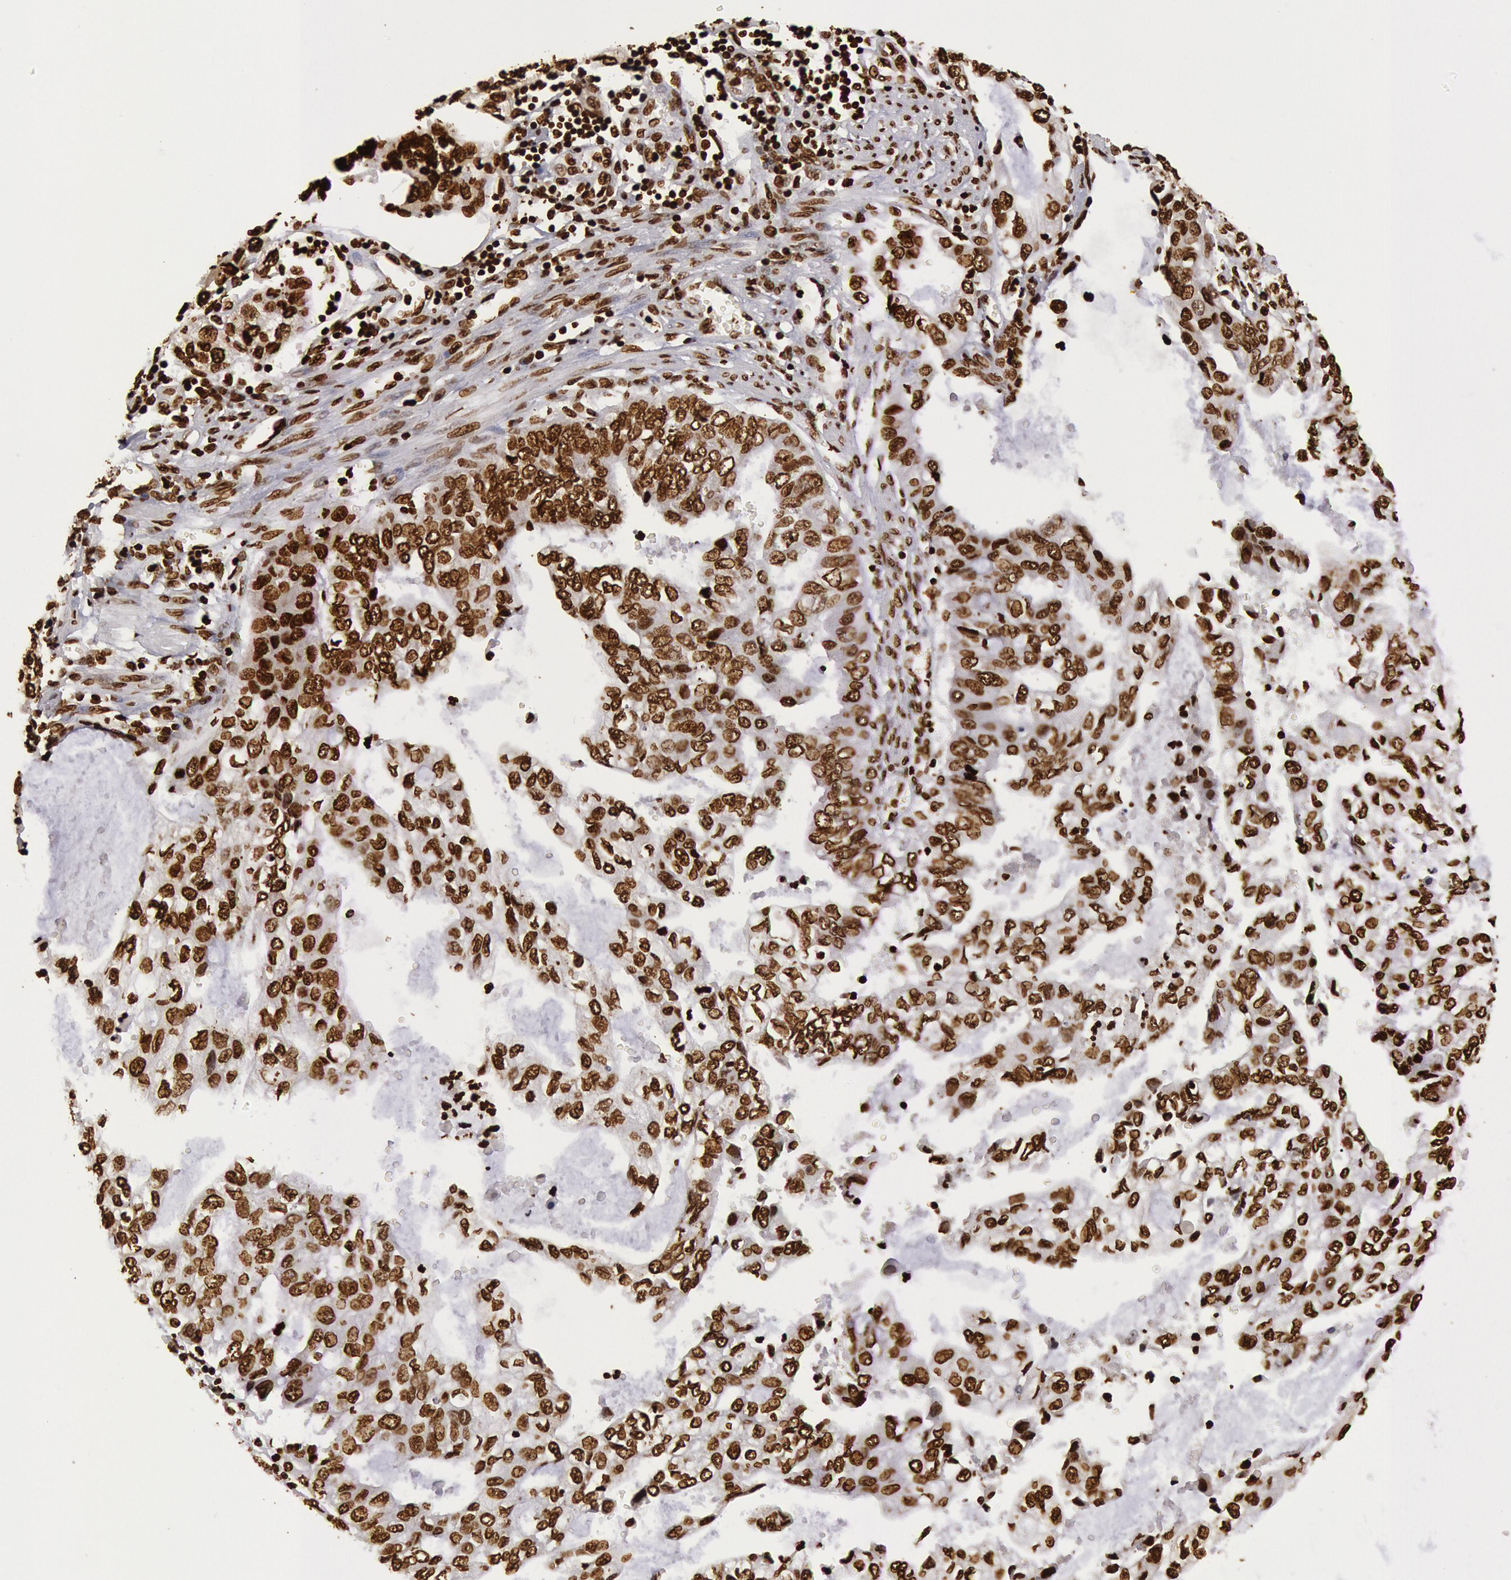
{"staining": {"intensity": "strong", "quantity": ">75%", "location": "nuclear"}, "tissue": "stomach cancer", "cell_type": "Tumor cells", "image_type": "cancer", "snomed": [{"axis": "morphology", "description": "Adenocarcinoma, NOS"}, {"axis": "topography", "description": "Stomach, upper"}], "caption": "Protein staining of stomach cancer tissue exhibits strong nuclear positivity in about >75% of tumor cells. The protein of interest is stained brown, and the nuclei are stained in blue (DAB (3,3'-diaminobenzidine) IHC with brightfield microscopy, high magnification).", "gene": "H3-4", "patient": {"sex": "female", "age": 52}}